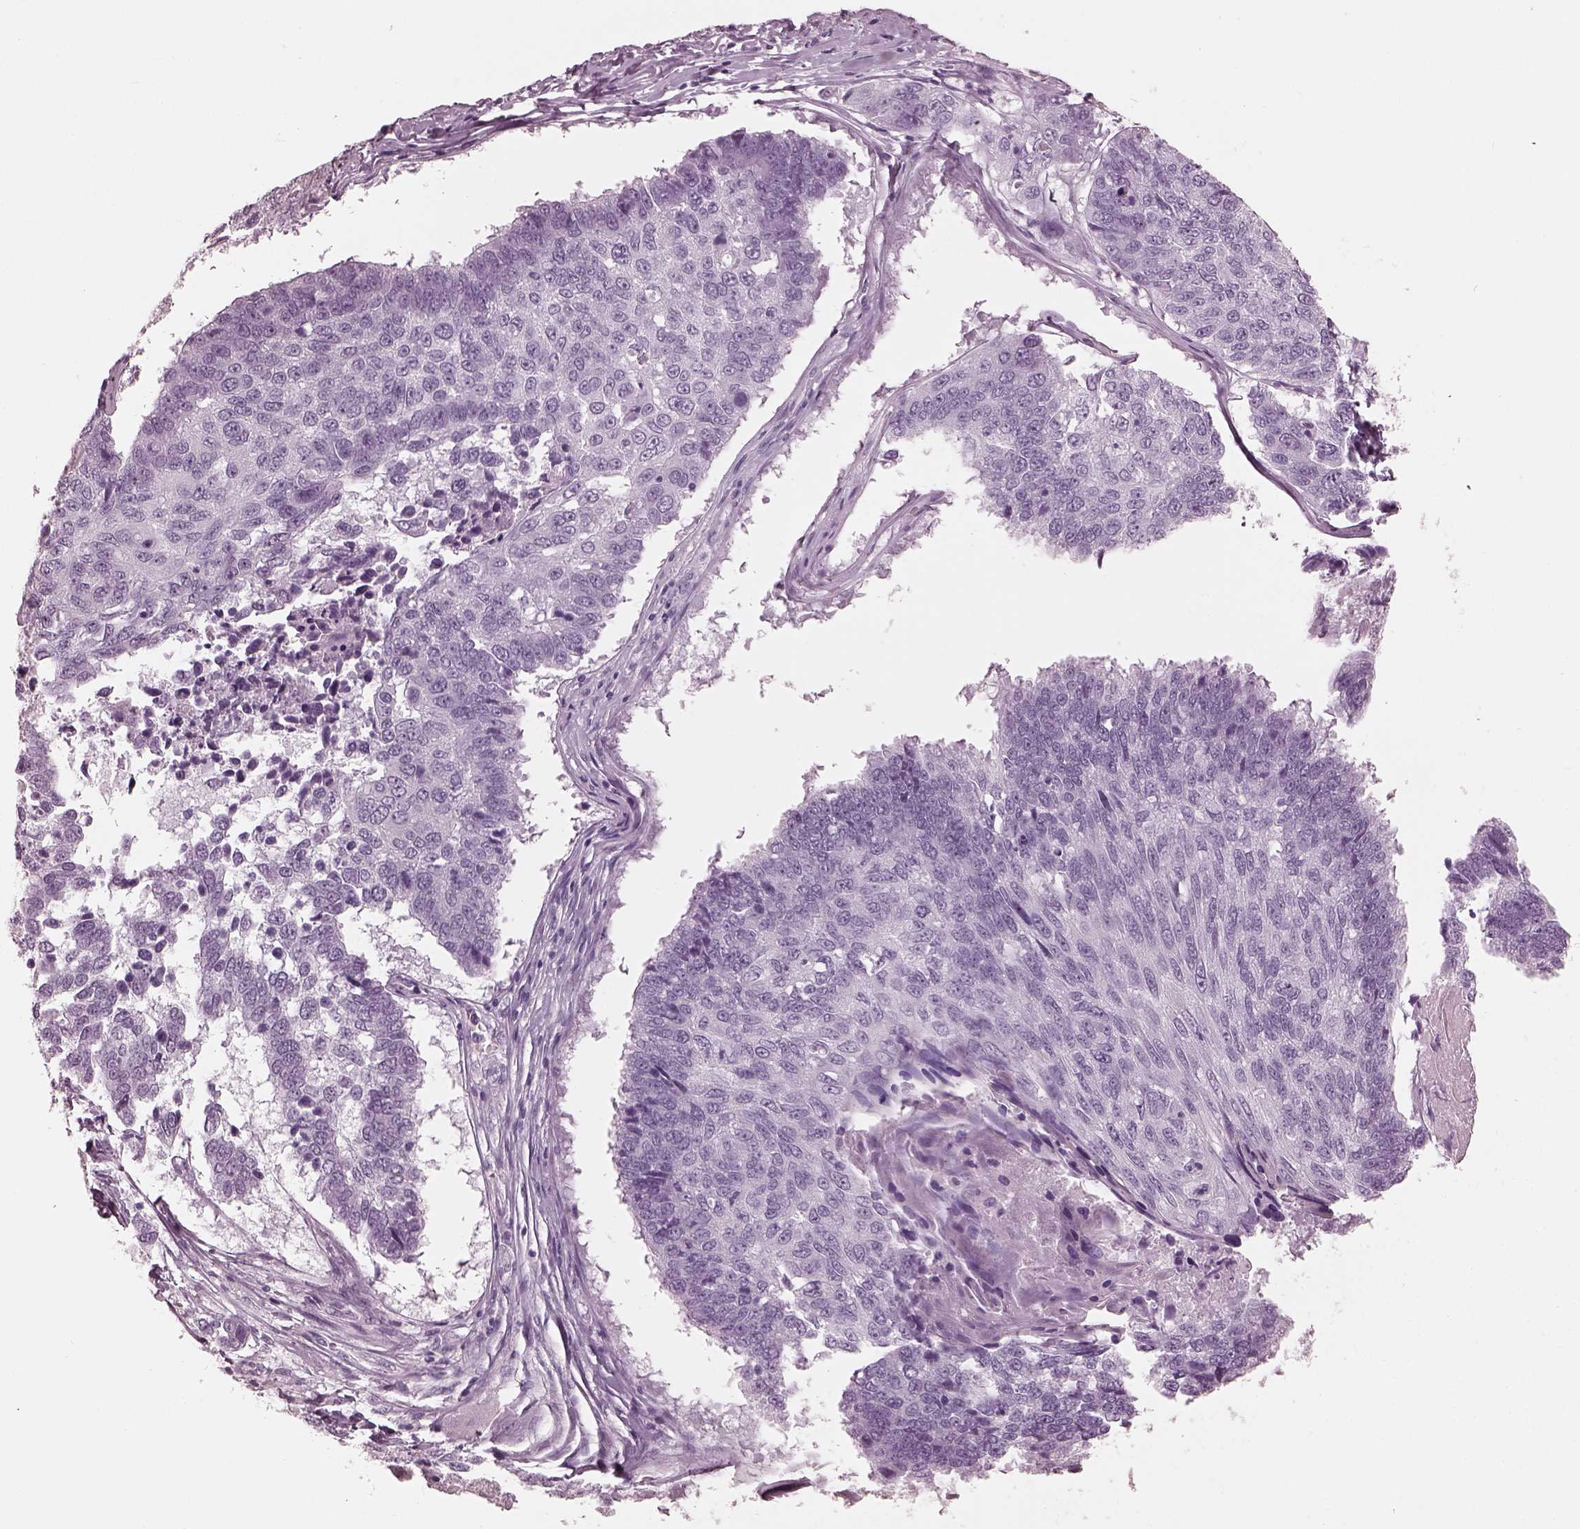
{"staining": {"intensity": "negative", "quantity": "none", "location": "none"}, "tissue": "lung cancer", "cell_type": "Tumor cells", "image_type": "cancer", "snomed": [{"axis": "morphology", "description": "Squamous cell carcinoma, NOS"}, {"axis": "topography", "description": "Lung"}], "caption": "This is a photomicrograph of immunohistochemistry (IHC) staining of lung cancer (squamous cell carcinoma), which shows no expression in tumor cells. (DAB immunohistochemistry (IHC), high magnification).", "gene": "FABP9", "patient": {"sex": "male", "age": 73}}